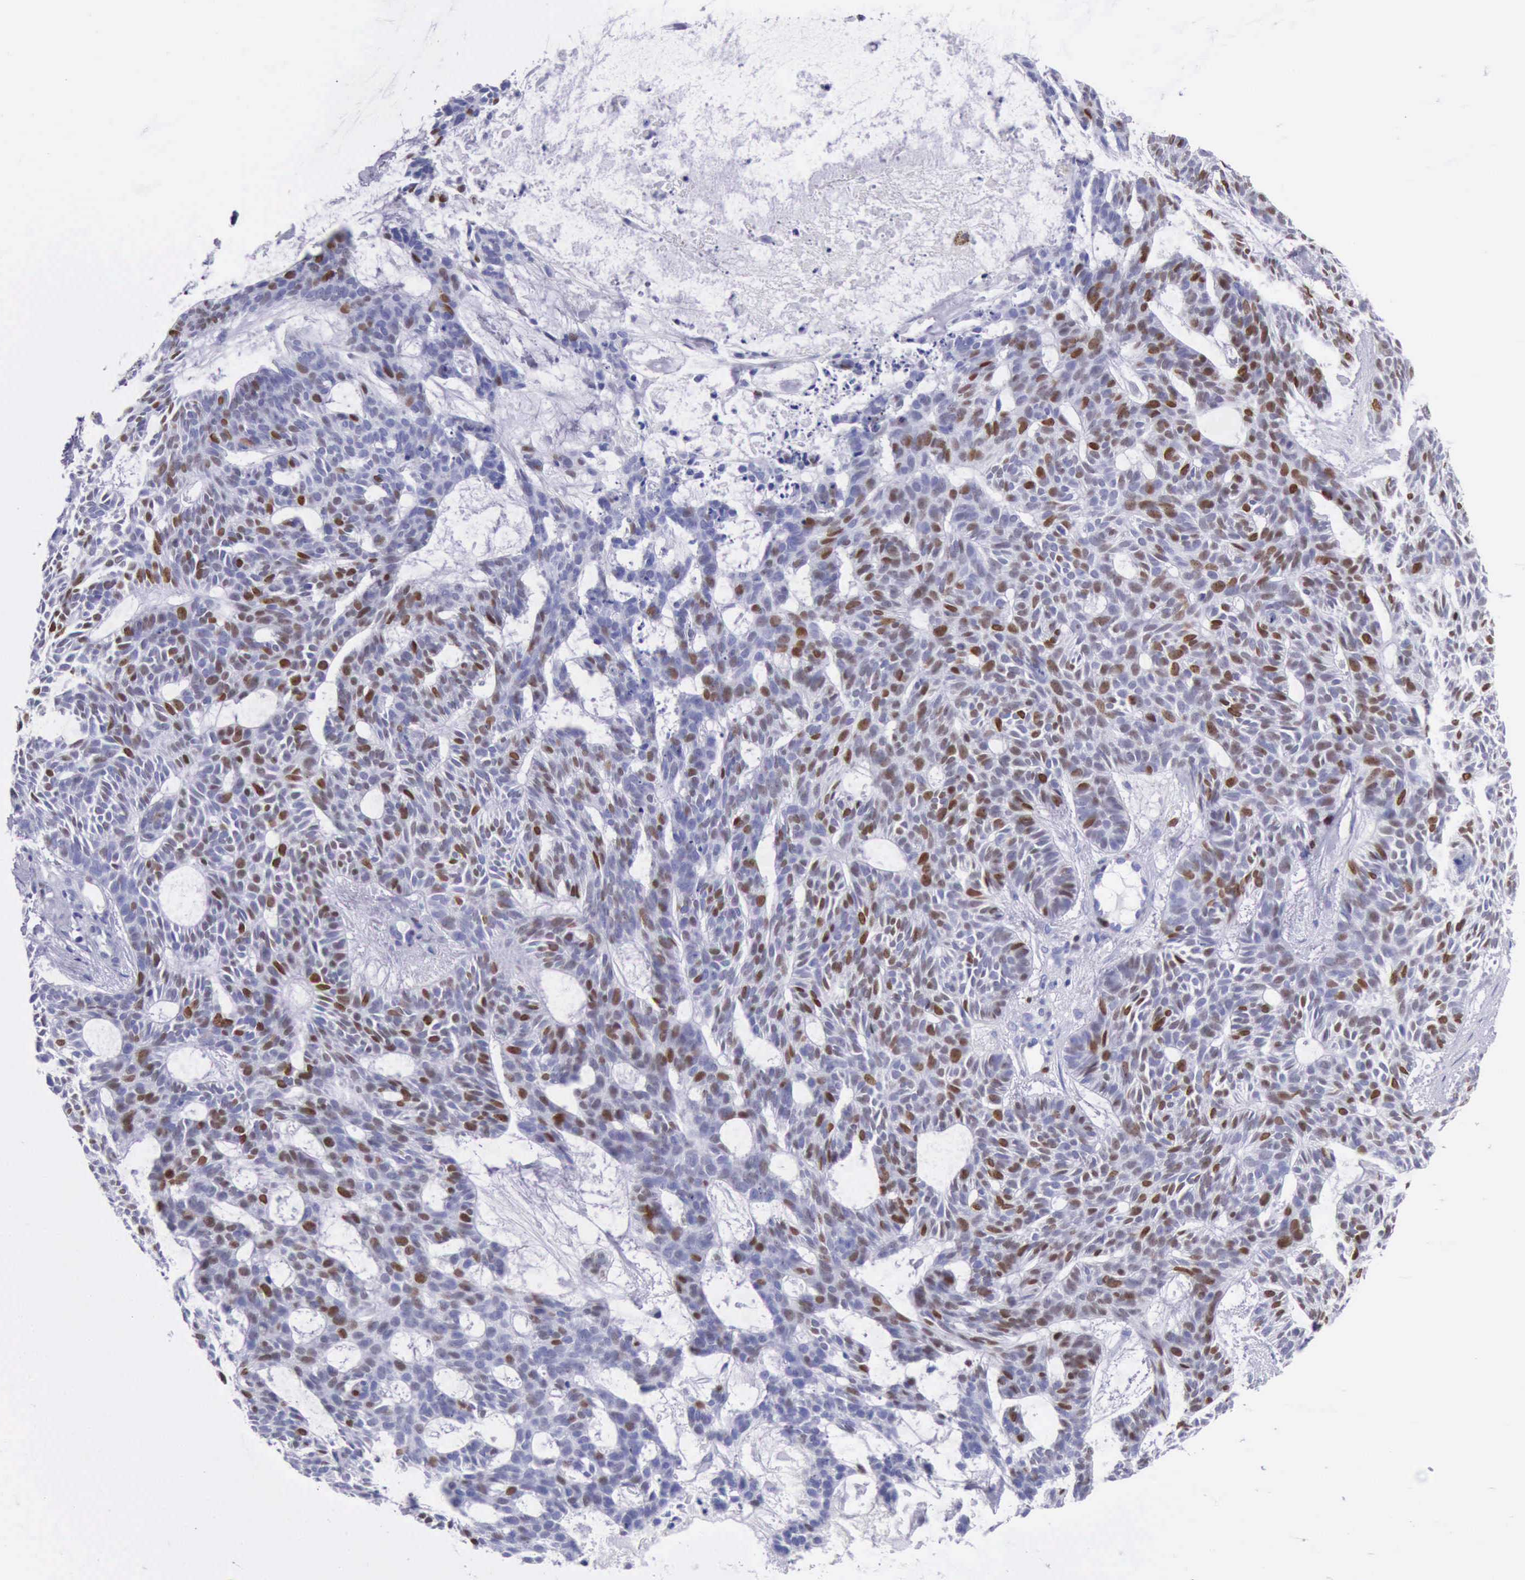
{"staining": {"intensity": "moderate", "quantity": "25%-75%", "location": "nuclear"}, "tissue": "skin cancer", "cell_type": "Tumor cells", "image_type": "cancer", "snomed": [{"axis": "morphology", "description": "Basal cell carcinoma"}, {"axis": "topography", "description": "Skin"}], "caption": "Tumor cells exhibit medium levels of moderate nuclear expression in about 25%-75% of cells in human skin basal cell carcinoma.", "gene": "MCM2", "patient": {"sex": "male", "age": 75}}